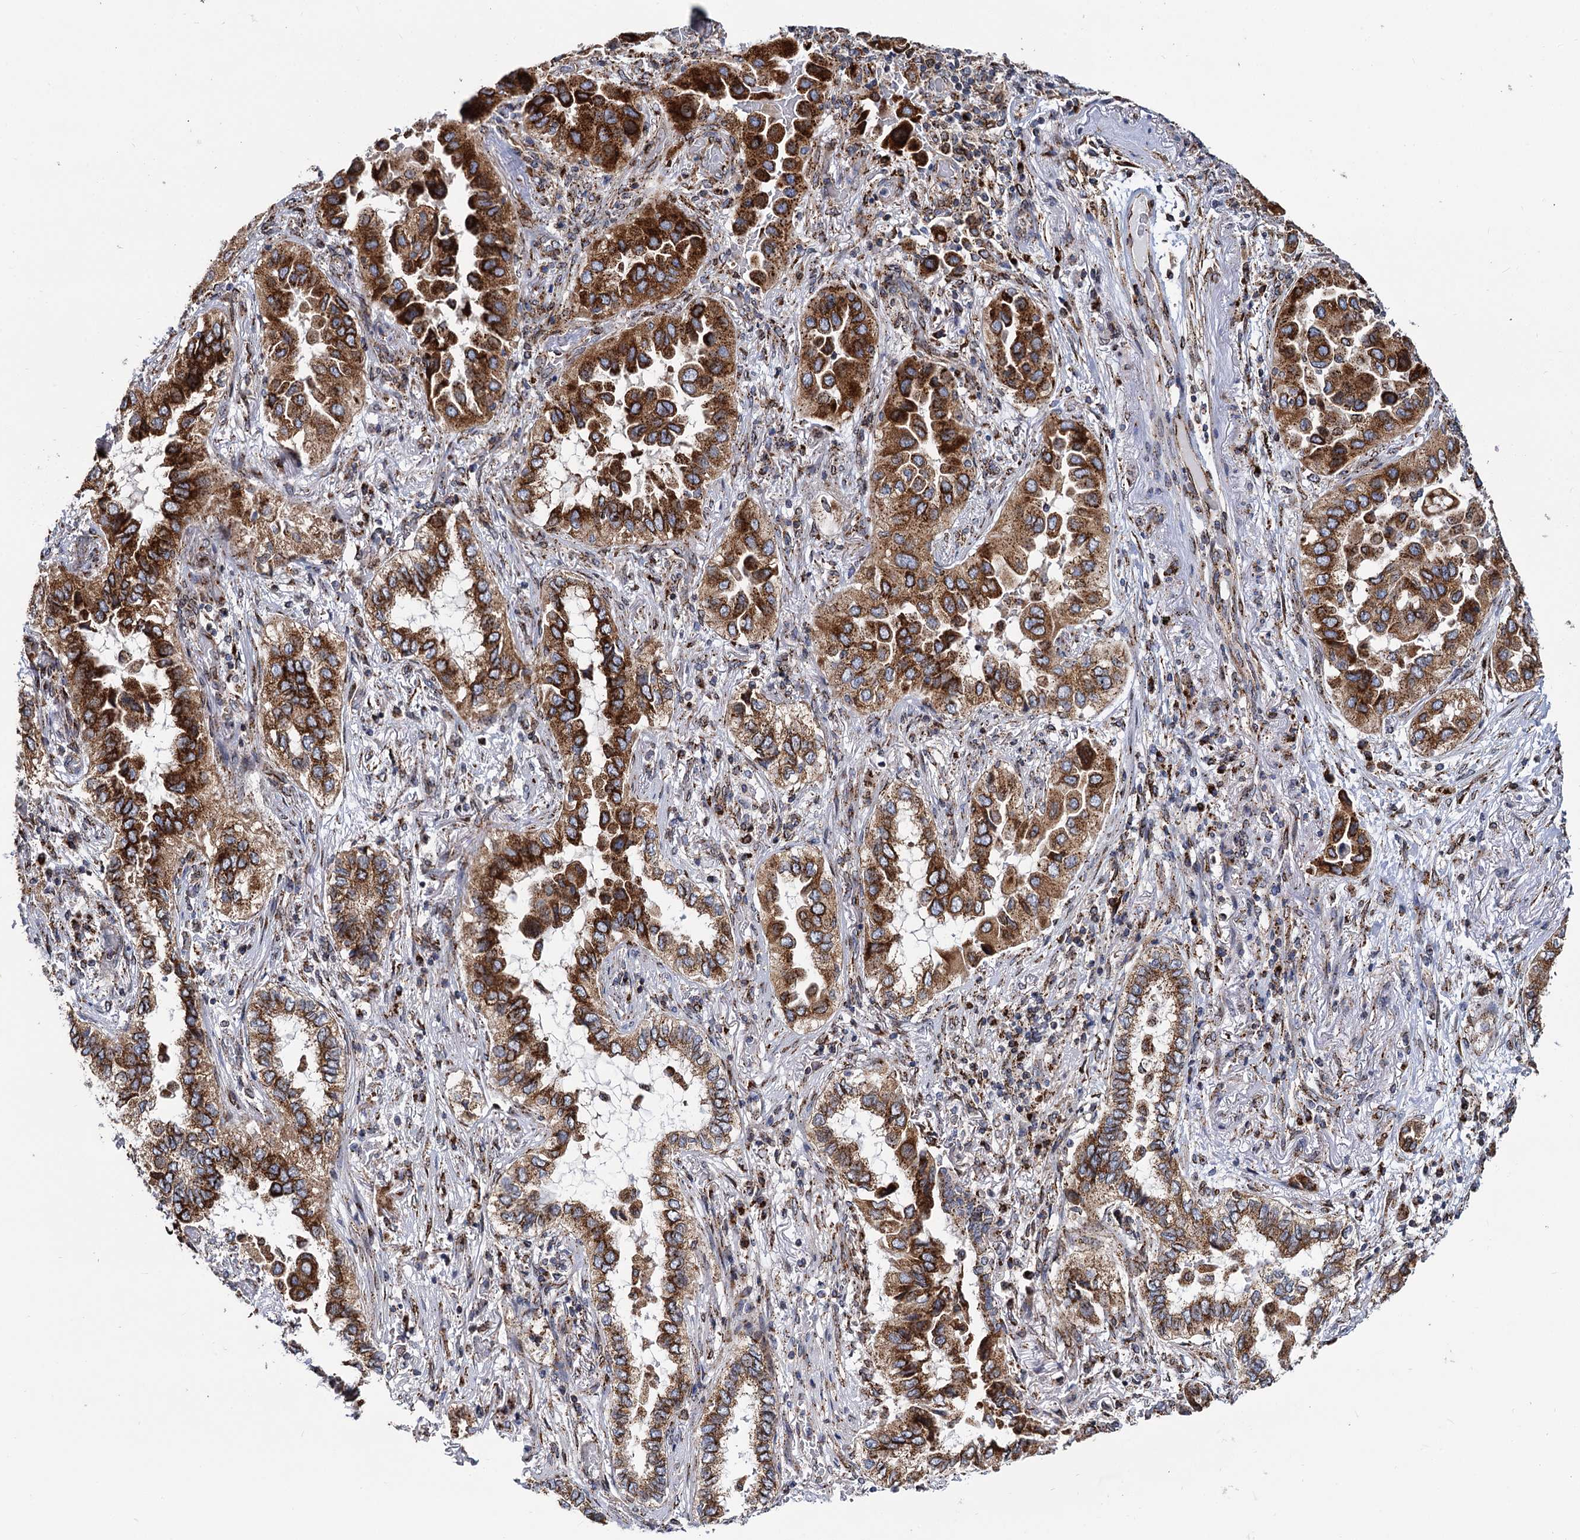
{"staining": {"intensity": "strong", "quantity": ">75%", "location": "cytoplasmic/membranous"}, "tissue": "lung cancer", "cell_type": "Tumor cells", "image_type": "cancer", "snomed": [{"axis": "morphology", "description": "Adenocarcinoma, NOS"}, {"axis": "topography", "description": "Lung"}], "caption": "High-magnification brightfield microscopy of lung cancer (adenocarcinoma) stained with DAB (brown) and counterstained with hematoxylin (blue). tumor cells exhibit strong cytoplasmic/membranous expression is appreciated in approximately>75% of cells.", "gene": "SUPT20H", "patient": {"sex": "female", "age": 76}}